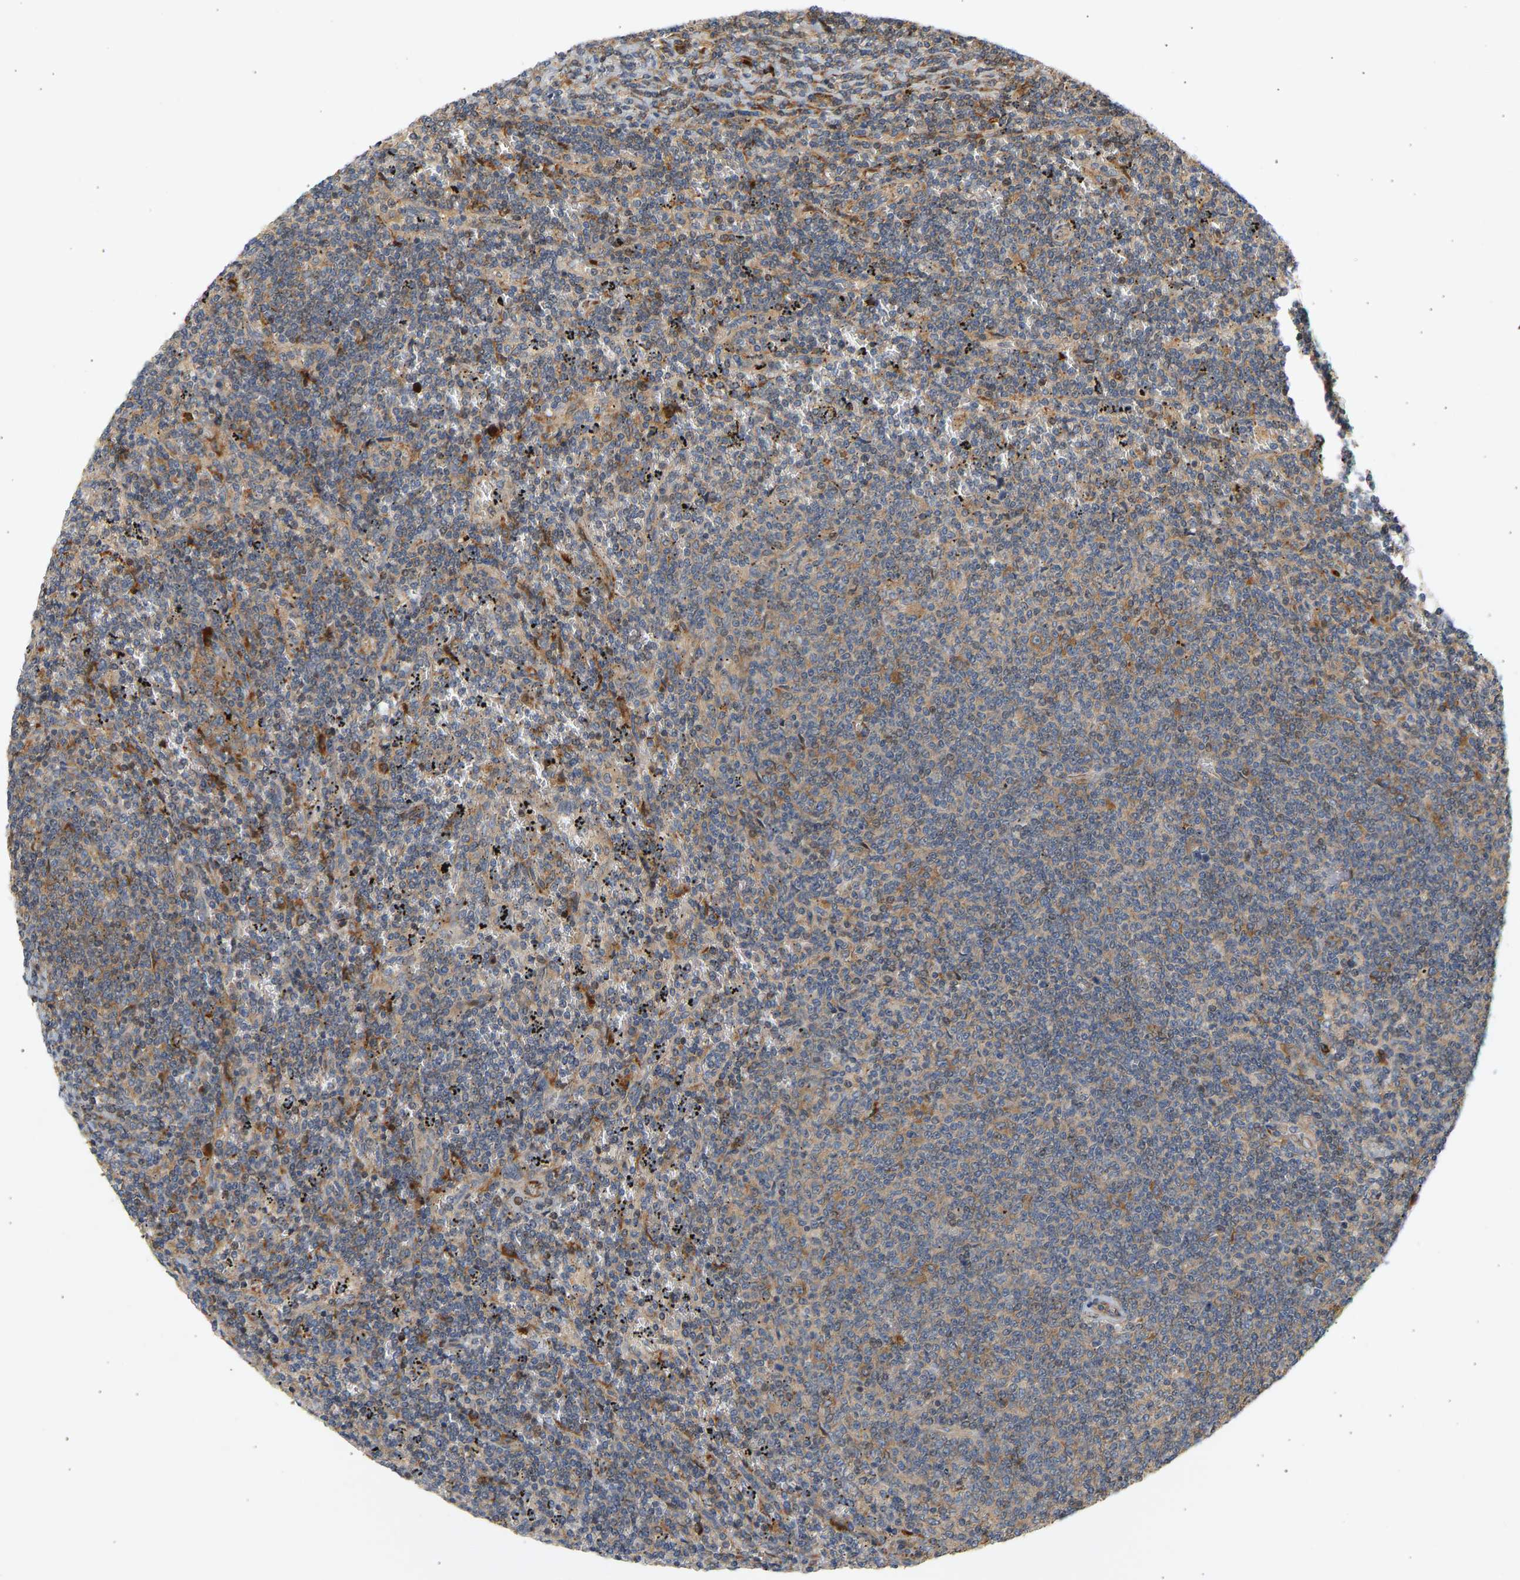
{"staining": {"intensity": "moderate", "quantity": ">75%", "location": "cytoplasmic/membranous"}, "tissue": "lymphoma", "cell_type": "Tumor cells", "image_type": "cancer", "snomed": [{"axis": "morphology", "description": "Malignant lymphoma, non-Hodgkin's type, Low grade"}, {"axis": "topography", "description": "Spleen"}], "caption": "Low-grade malignant lymphoma, non-Hodgkin's type tissue displays moderate cytoplasmic/membranous staining in approximately >75% of tumor cells, visualized by immunohistochemistry. Immunohistochemistry stains the protein in brown and the nuclei are stained blue.", "gene": "RPS14", "patient": {"sex": "female", "age": 50}}